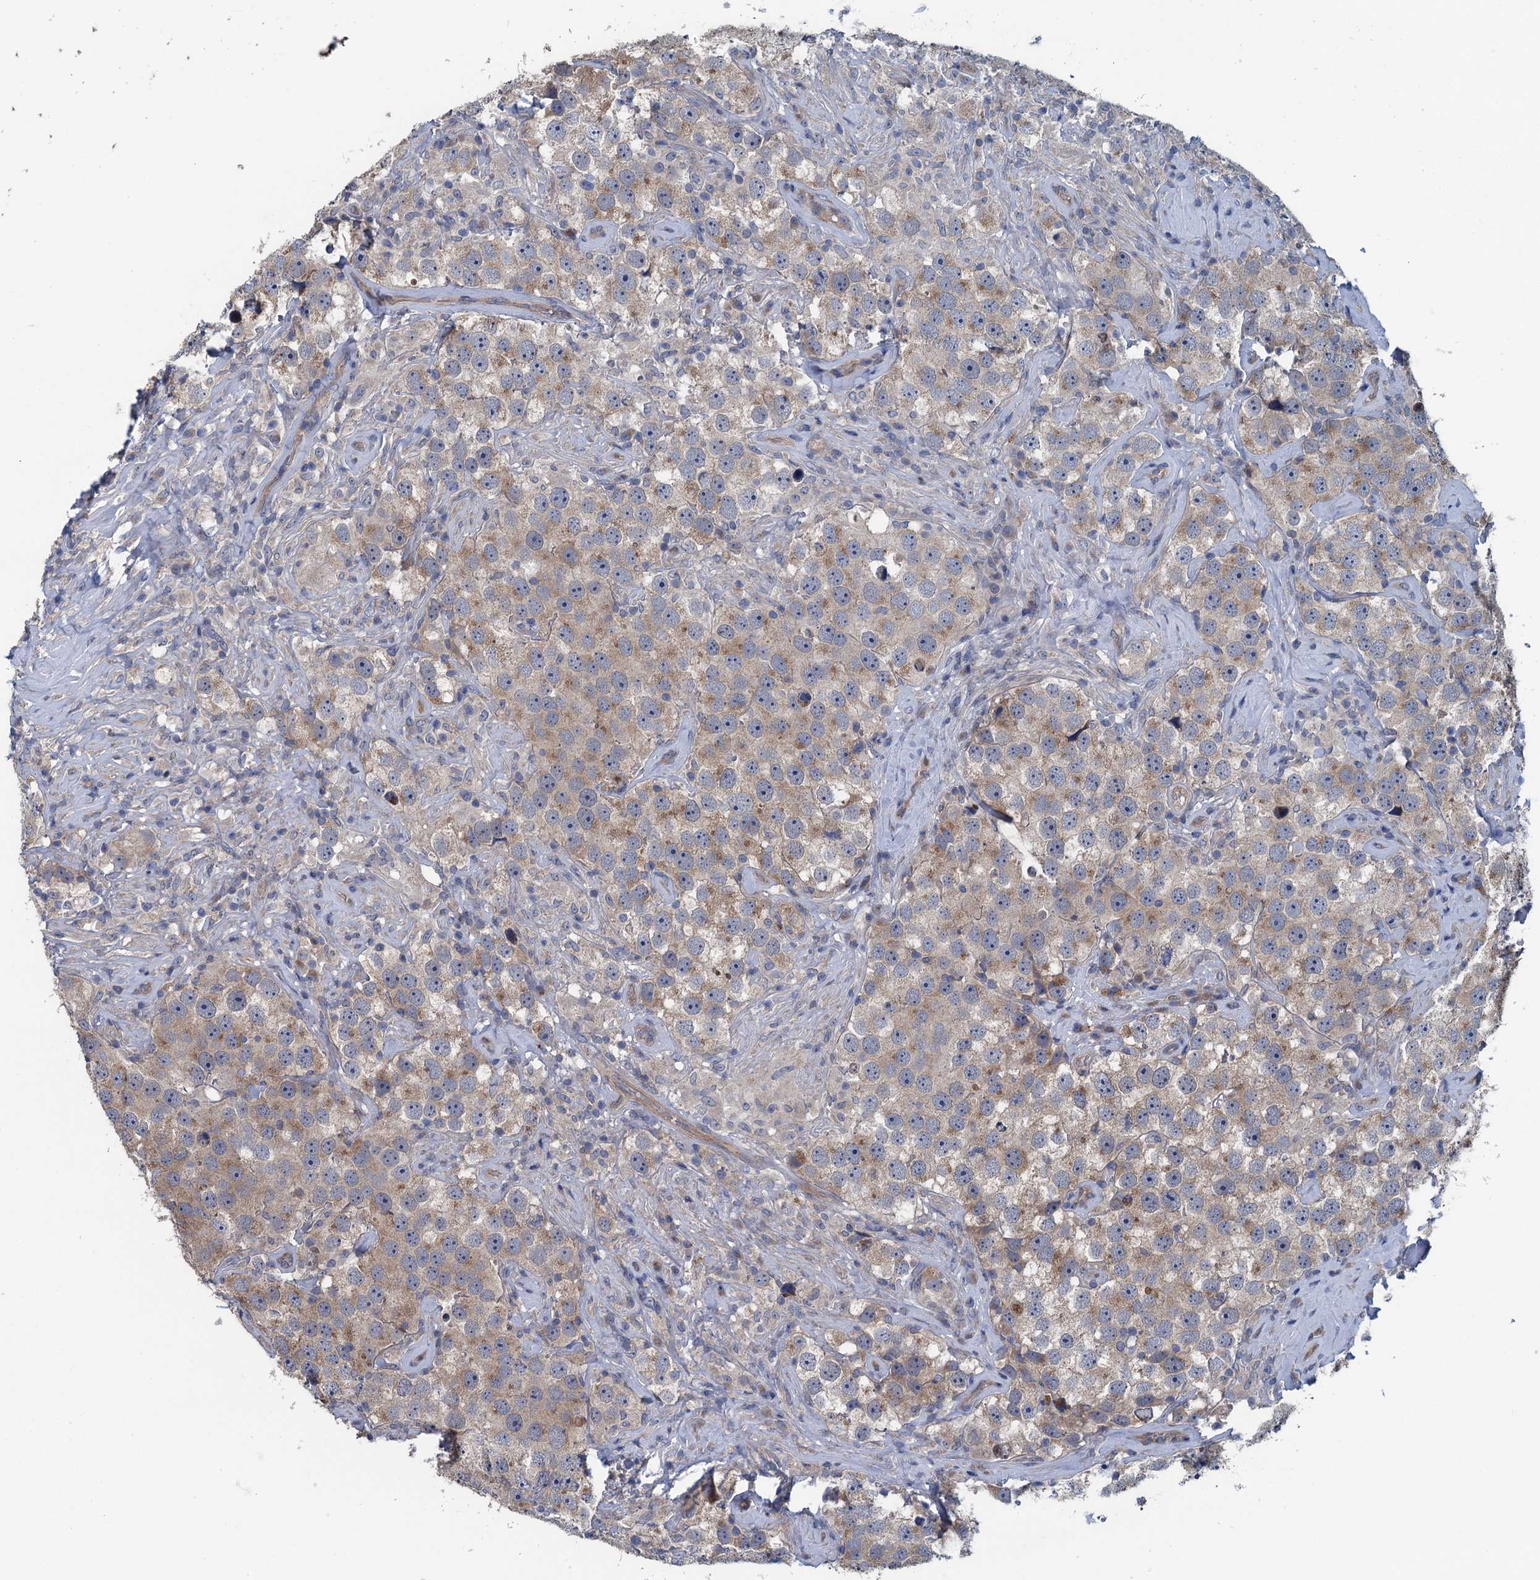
{"staining": {"intensity": "weak", "quantity": ">75%", "location": "cytoplasmic/membranous"}, "tissue": "testis cancer", "cell_type": "Tumor cells", "image_type": "cancer", "snomed": [{"axis": "morphology", "description": "Seminoma, NOS"}, {"axis": "topography", "description": "Testis"}], "caption": "Immunohistochemical staining of testis cancer (seminoma) reveals weak cytoplasmic/membranous protein expression in approximately >75% of tumor cells.", "gene": "KBTBD8", "patient": {"sex": "male", "age": 49}}